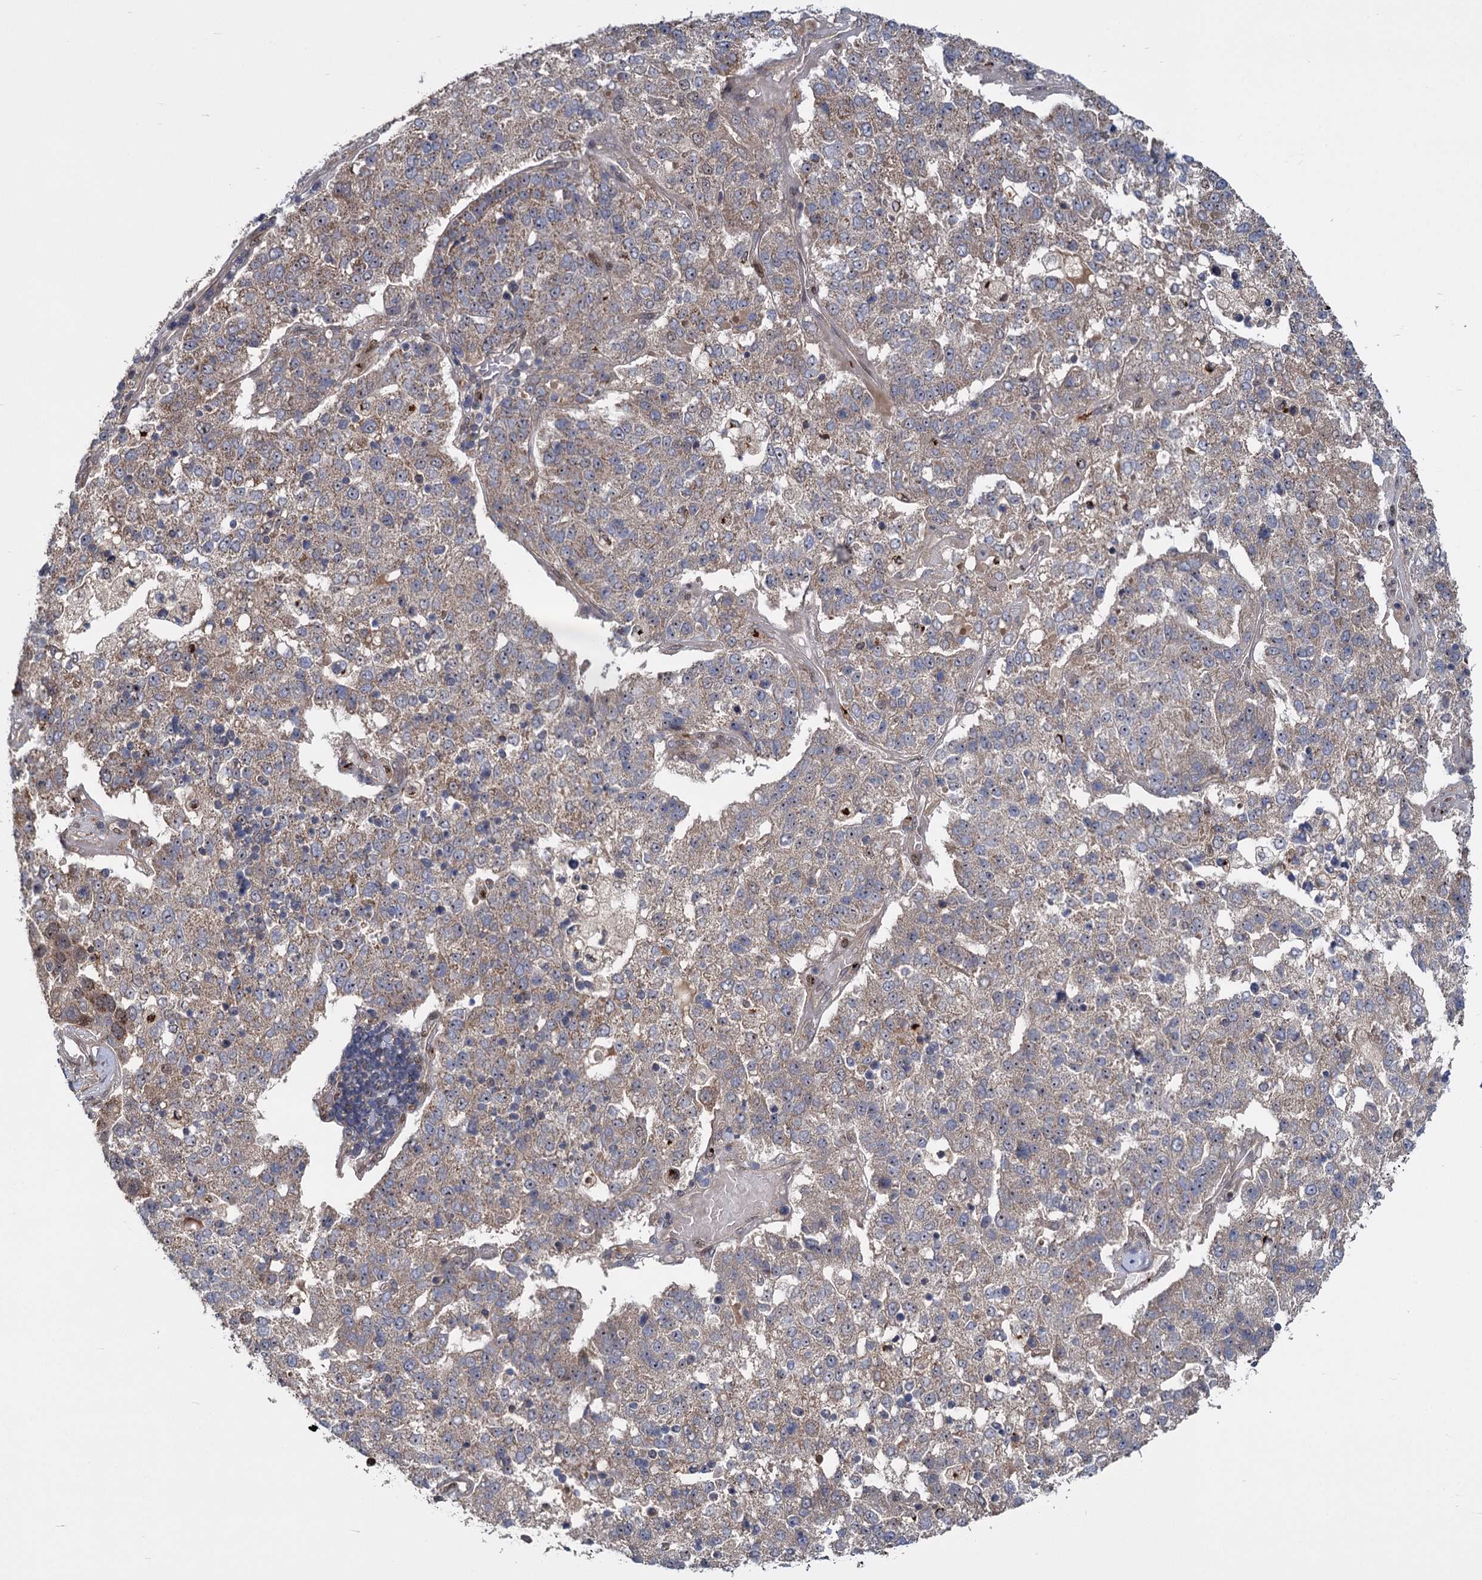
{"staining": {"intensity": "weak", "quantity": ">75%", "location": "cytoplasmic/membranous"}, "tissue": "pancreatic cancer", "cell_type": "Tumor cells", "image_type": "cancer", "snomed": [{"axis": "morphology", "description": "Adenocarcinoma, NOS"}, {"axis": "topography", "description": "Pancreas"}], "caption": "This micrograph displays pancreatic cancer (adenocarcinoma) stained with immunohistochemistry (IHC) to label a protein in brown. The cytoplasmic/membranous of tumor cells show weak positivity for the protein. Nuclei are counter-stained blue.", "gene": "GAL3ST4", "patient": {"sex": "female", "age": 61}}